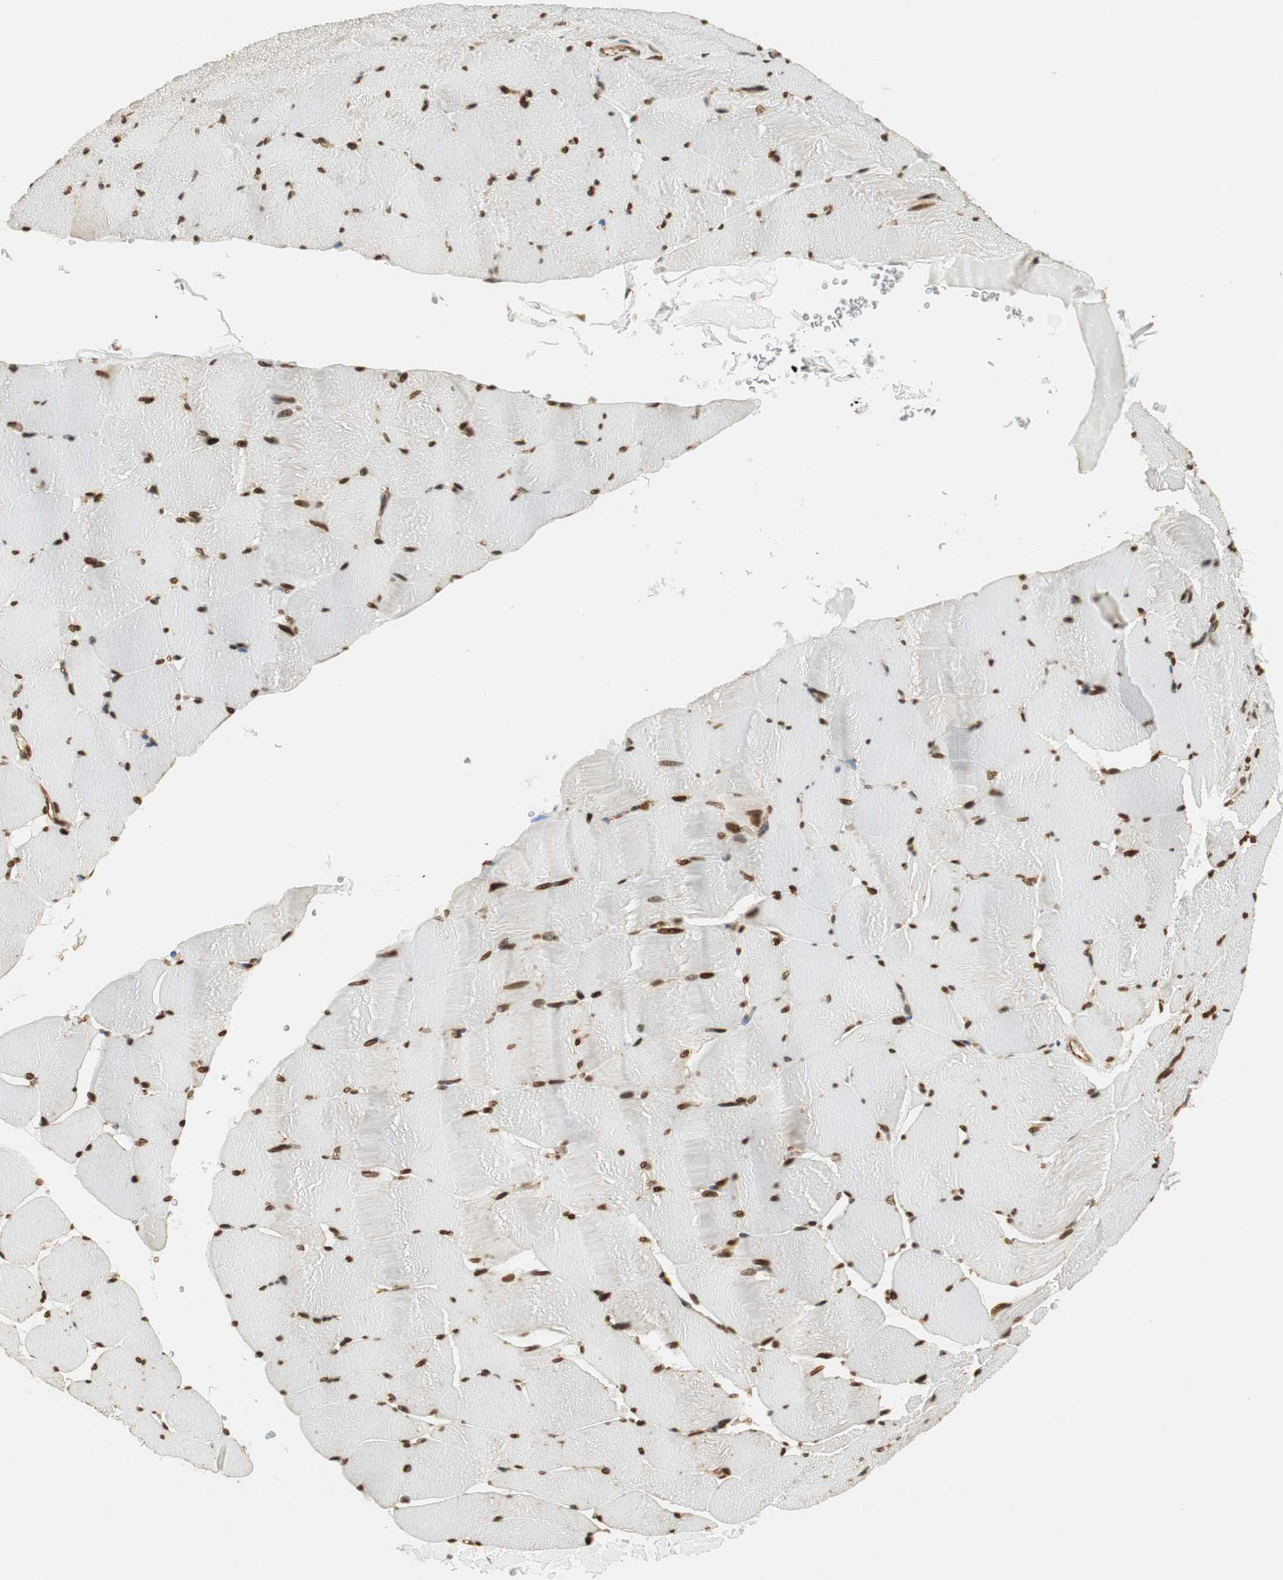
{"staining": {"intensity": "moderate", "quantity": ">75%", "location": "nuclear"}, "tissue": "skeletal muscle", "cell_type": "Myocytes", "image_type": "normal", "snomed": [{"axis": "morphology", "description": "Normal tissue, NOS"}, {"axis": "topography", "description": "Skeletal muscle"}], "caption": "Skeletal muscle was stained to show a protein in brown. There is medium levels of moderate nuclear staining in approximately >75% of myocytes. The staining is performed using DAB (3,3'-diaminobenzidine) brown chromogen to label protein expression. The nuclei are counter-stained blue using hematoxylin.", "gene": "NES", "patient": {"sex": "male", "age": 62}}